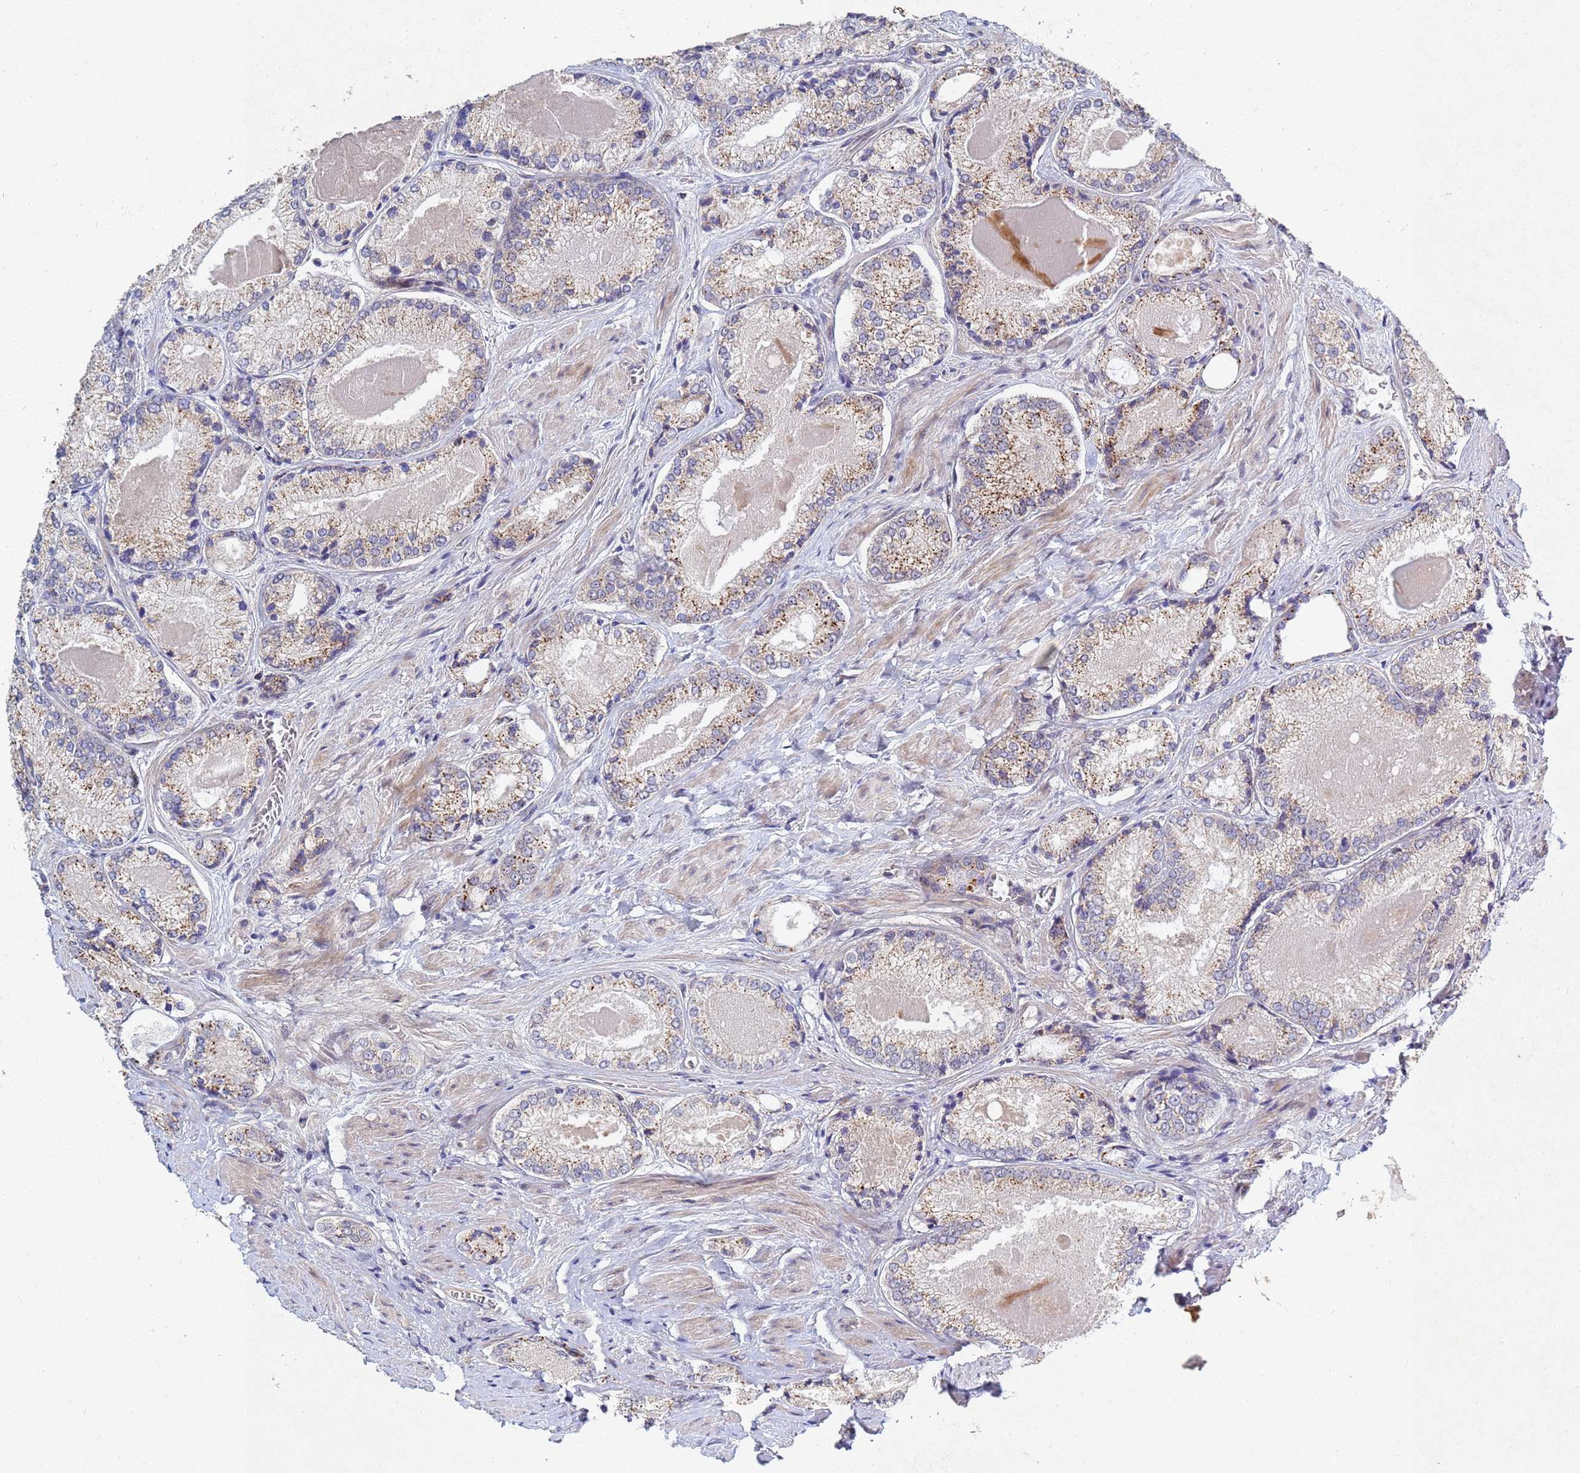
{"staining": {"intensity": "moderate", "quantity": ">75%", "location": "cytoplasmic/membranous"}, "tissue": "prostate cancer", "cell_type": "Tumor cells", "image_type": "cancer", "snomed": [{"axis": "morphology", "description": "Adenocarcinoma, Low grade"}, {"axis": "topography", "description": "Prostate"}], "caption": "Immunohistochemistry (IHC) of prostate cancer shows medium levels of moderate cytoplasmic/membranous positivity in about >75% of tumor cells.", "gene": "TNPO2", "patient": {"sex": "male", "age": 68}}